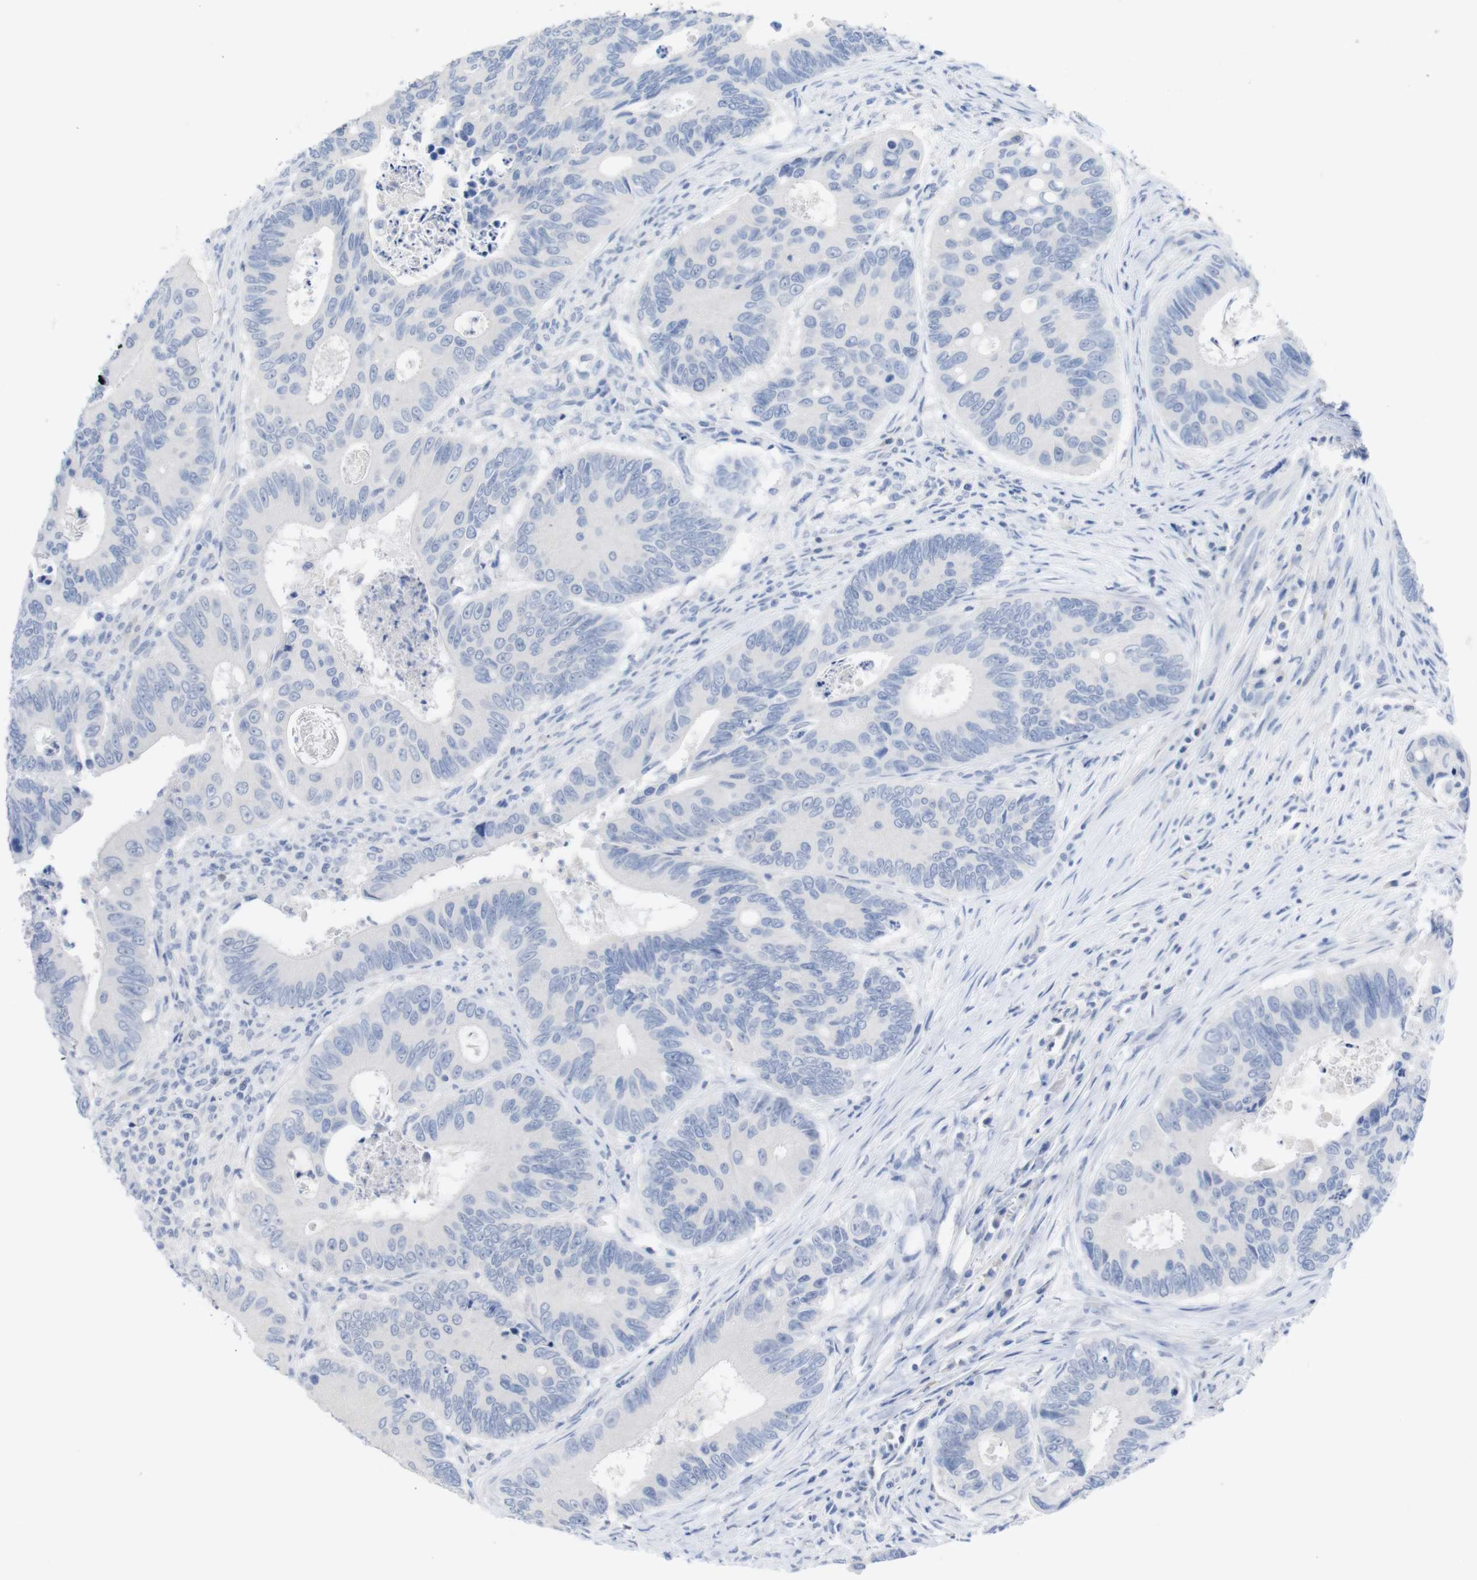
{"staining": {"intensity": "negative", "quantity": "none", "location": "none"}, "tissue": "colorectal cancer", "cell_type": "Tumor cells", "image_type": "cancer", "snomed": [{"axis": "morphology", "description": "Inflammation, NOS"}, {"axis": "morphology", "description": "Adenocarcinoma, NOS"}, {"axis": "topography", "description": "Colon"}], "caption": "DAB (3,3'-diaminobenzidine) immunohistochemical staining of adenocarcinoma (colorectal) reveals no significant positivity in tumor cells.", "gene": "PNMA1", "patient": {"sex": "male", "age": 72}}